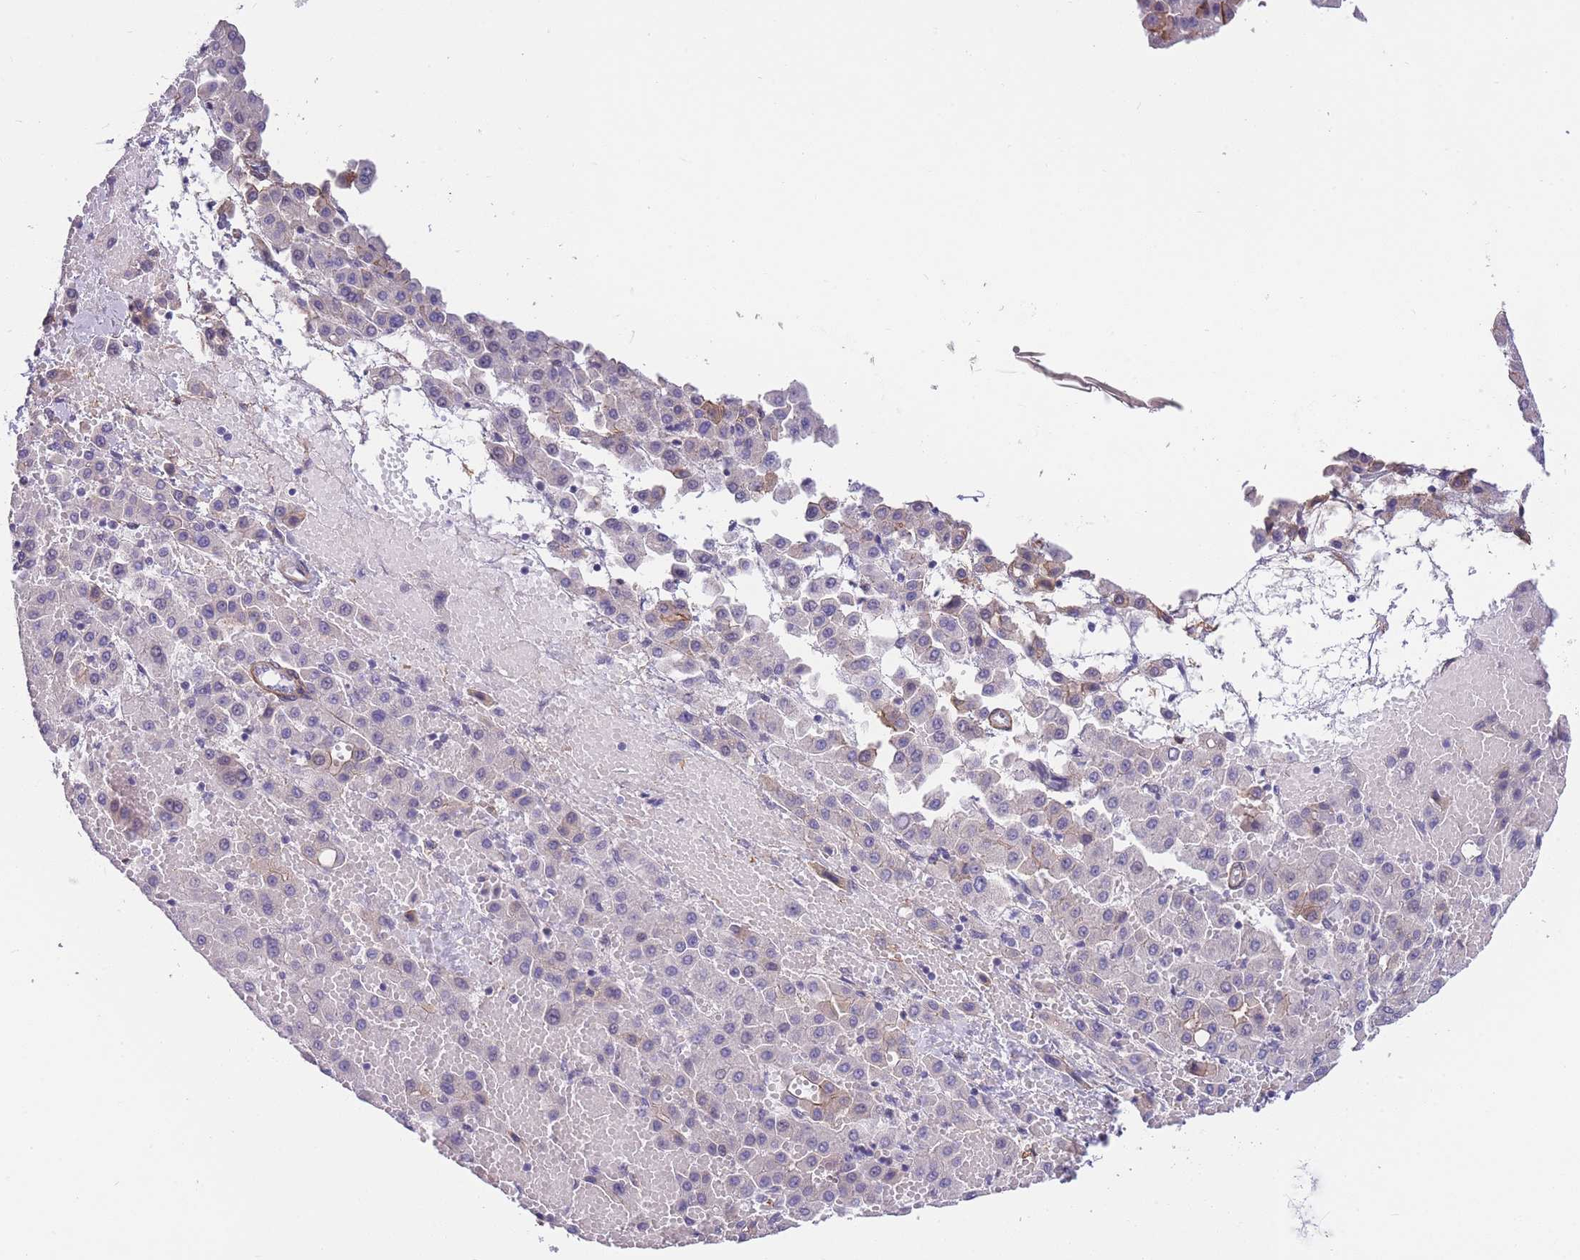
{"staining": {"intensity": "negative", "quantity": "none", "location": "none"}, "tissue": "liver cancer", "cell_type": "Tumor cells", "image_type": "cancer", "snomed": [{"axis": "morphology", "description": "Carcinoma, Hepatocellular, NOS"}, {"axis": "topography", "description": "Liver"}], "caption": "Immunohistochemical staining of human hepatocellular carcinoma (liver) displays no significant positivity in tumor cells.", "gene": "FAM124A", "patient": {"sex": "male", "age": 47}}